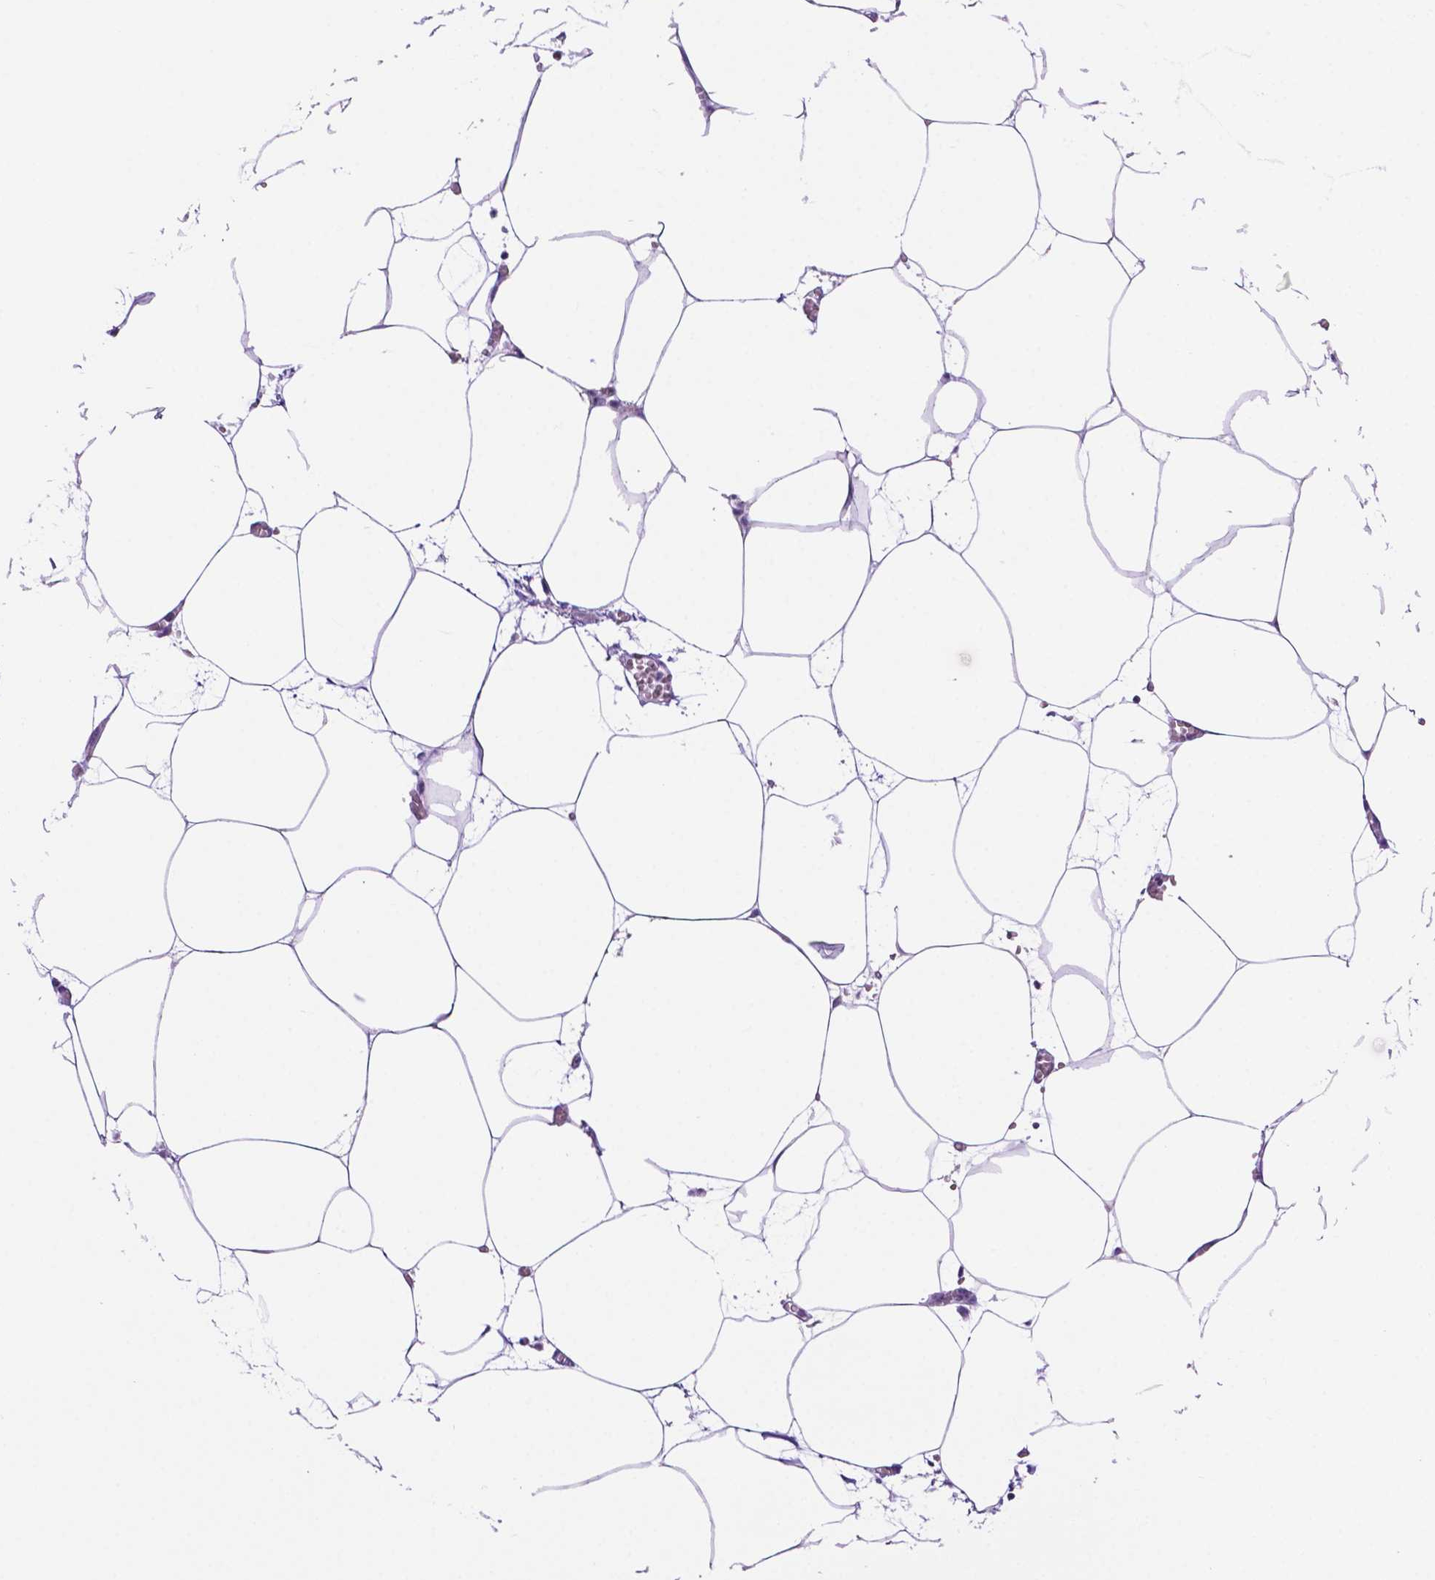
{"staining": {"intensity": "negative", "quantity": "none", "location": "none"}, "tissue": "adipose tissue", "cell_type": "Adipocytes", "image_type": "normal", "snomed": [{"axis": "morphology", "description": "Normal tissue, NOS"}, {"axis": "topography", "description": "Adipose tissue"}, {"axis": "topography", "description": "Pancreas"}, {"axis": "topography", "description": "Peripheral nerve tissue"}], "caption": "A high-resolution image shows immunohistochemistry (IHC) staining of normal adipose tissue, which exhibits no significant expression in adipocytes.", "gene": "GDPD5", "patient": {"sex": "female", "age": 58}}